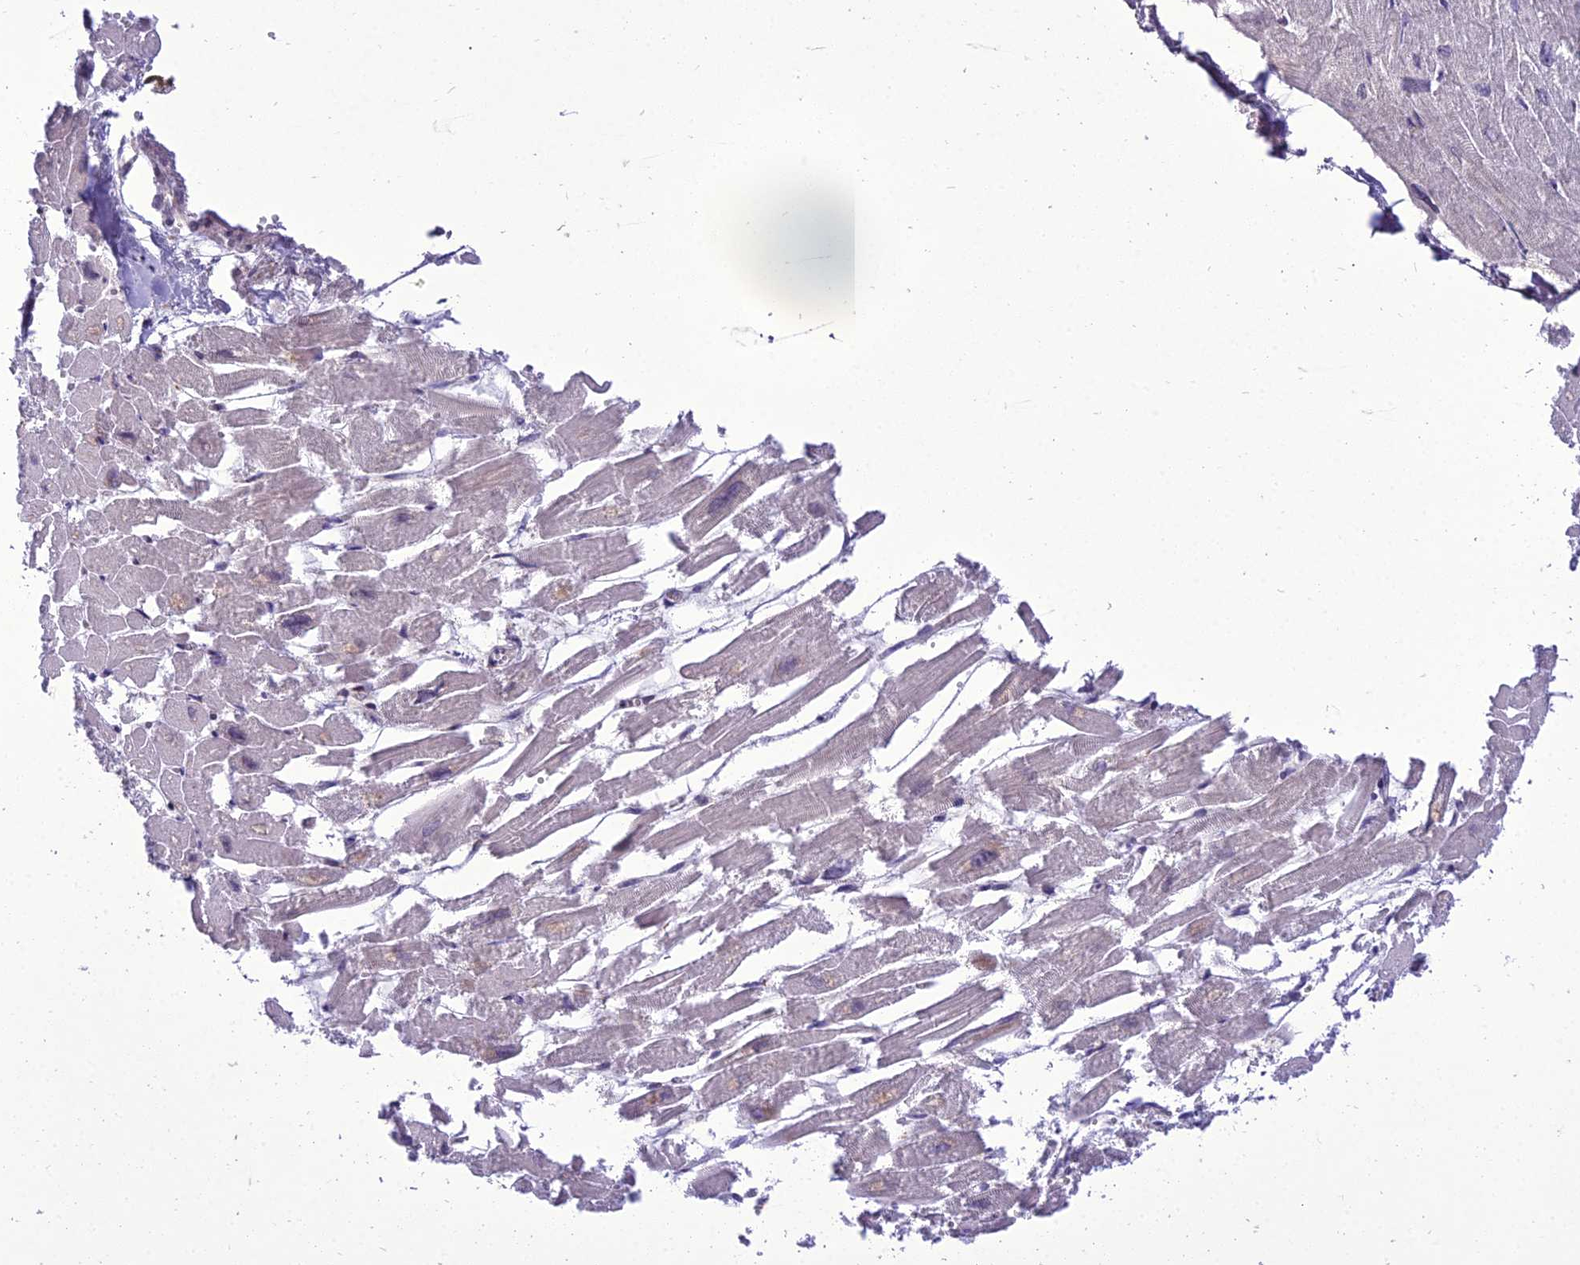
{"staining": {"intensity": "negative", "quantity": "none", "location": "none"}, "tissue": "heart muscle", "cell_type": "Cardiomyocytes", "image_type": "normal", "snomed": [{"axis": "morphology", "description": "Normal tissue, NOS"}, {"axis": "topography", "description": "Heart"}], "caption": "DAB (3,3'-diaminobenzidine) immunohistochemical staining of normal human heart muscle exhibits no significant expression in cardiomyocytes.", "gene": "NEURL2", "patient": {"sex": "male", "age": 54}}